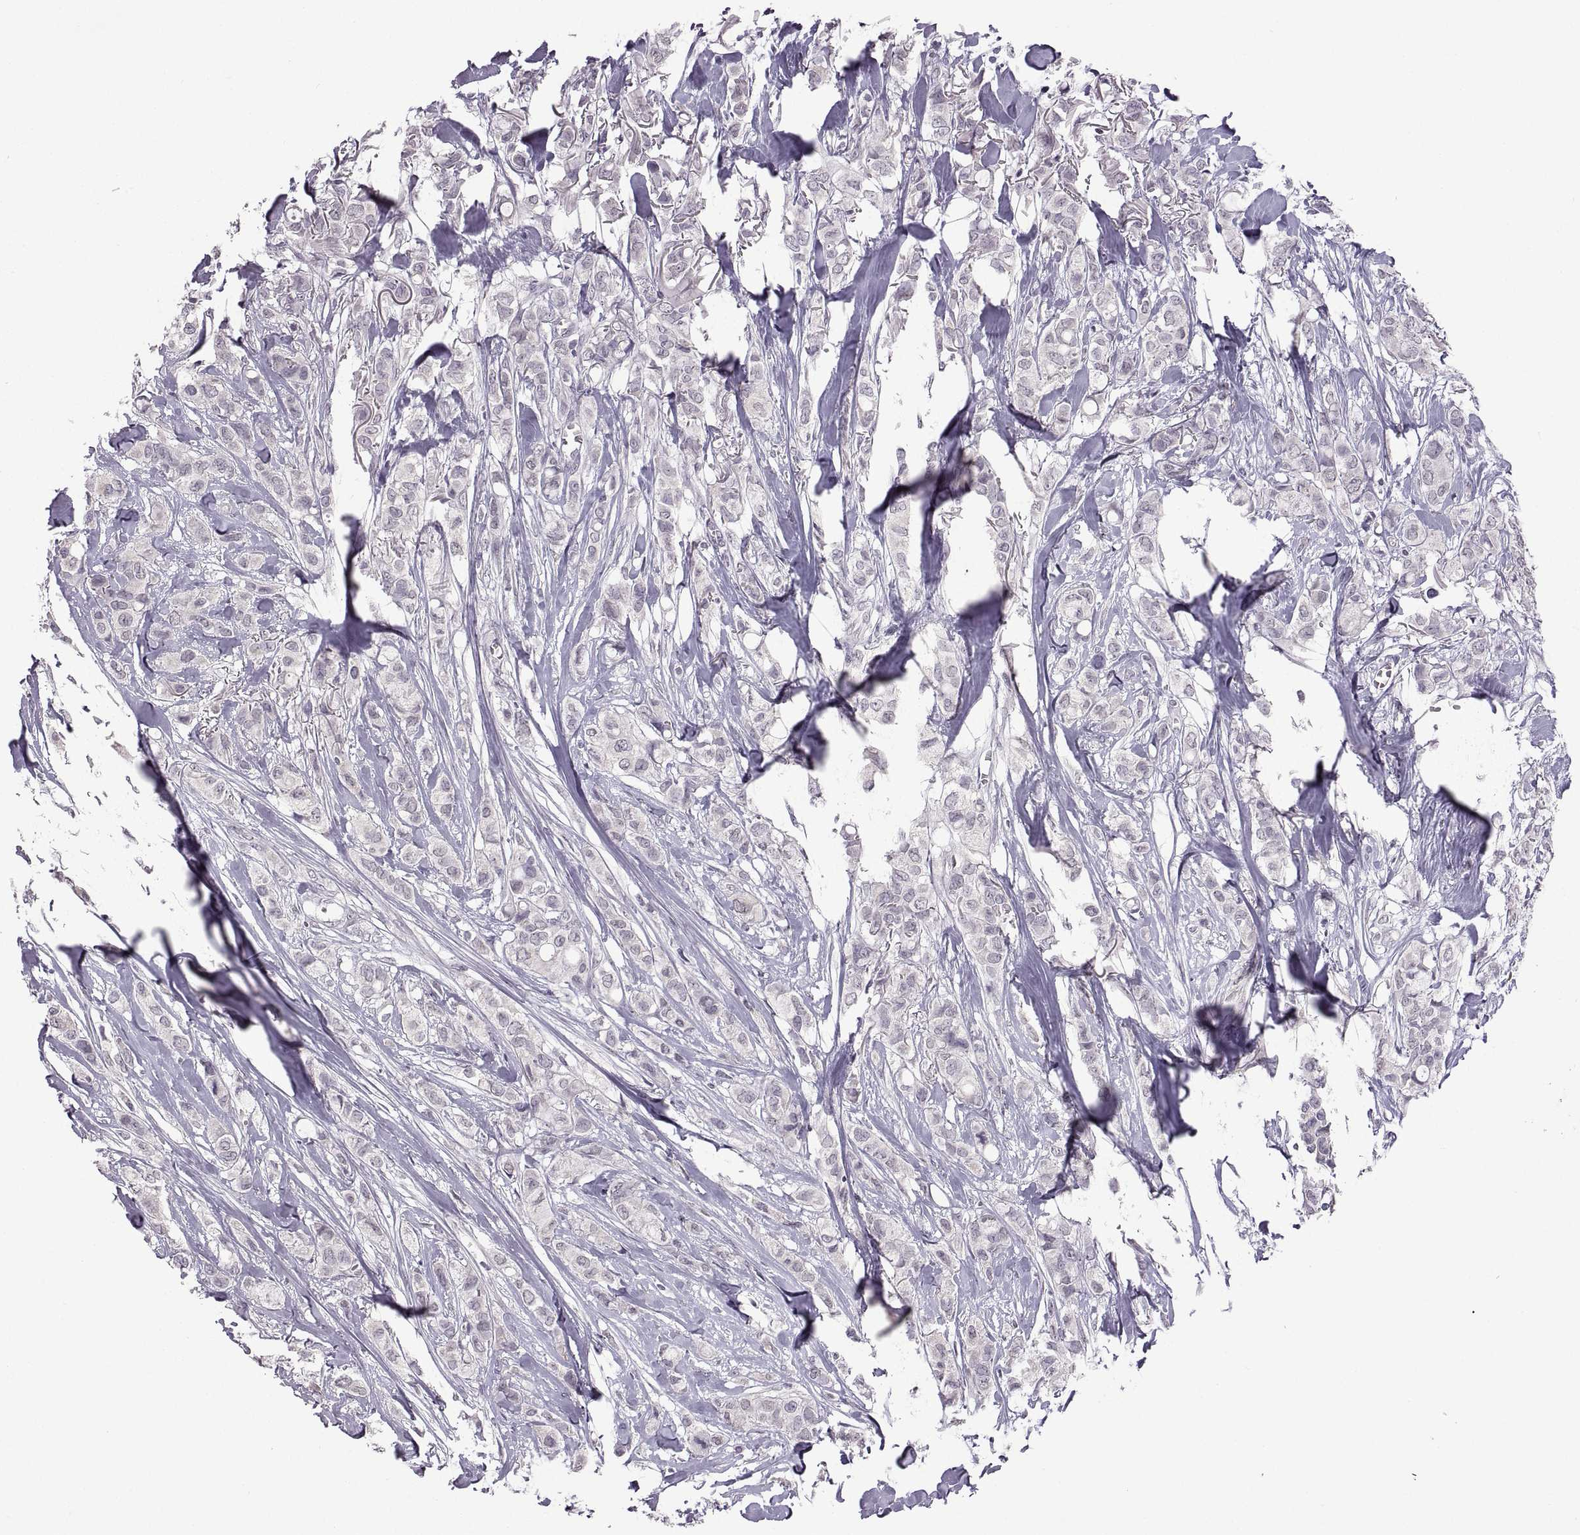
{"staining": {"intensity": "negative", "quantity": "none", "location": "none"}, "tissue": "breast cancer", "cell_type": "Tumor cells", "image_type": "cancer", "snomed": [{"axis": "morphology", "description": "Duct carcinoma"}, {"axis": "topography", "description": "Breast"}], "caption": "Tumor cells show no significant positivity in breast cancer (intraductal carcinoma).", "gene": "NEK2", "patient": {"sex": "female", "age": 85}}